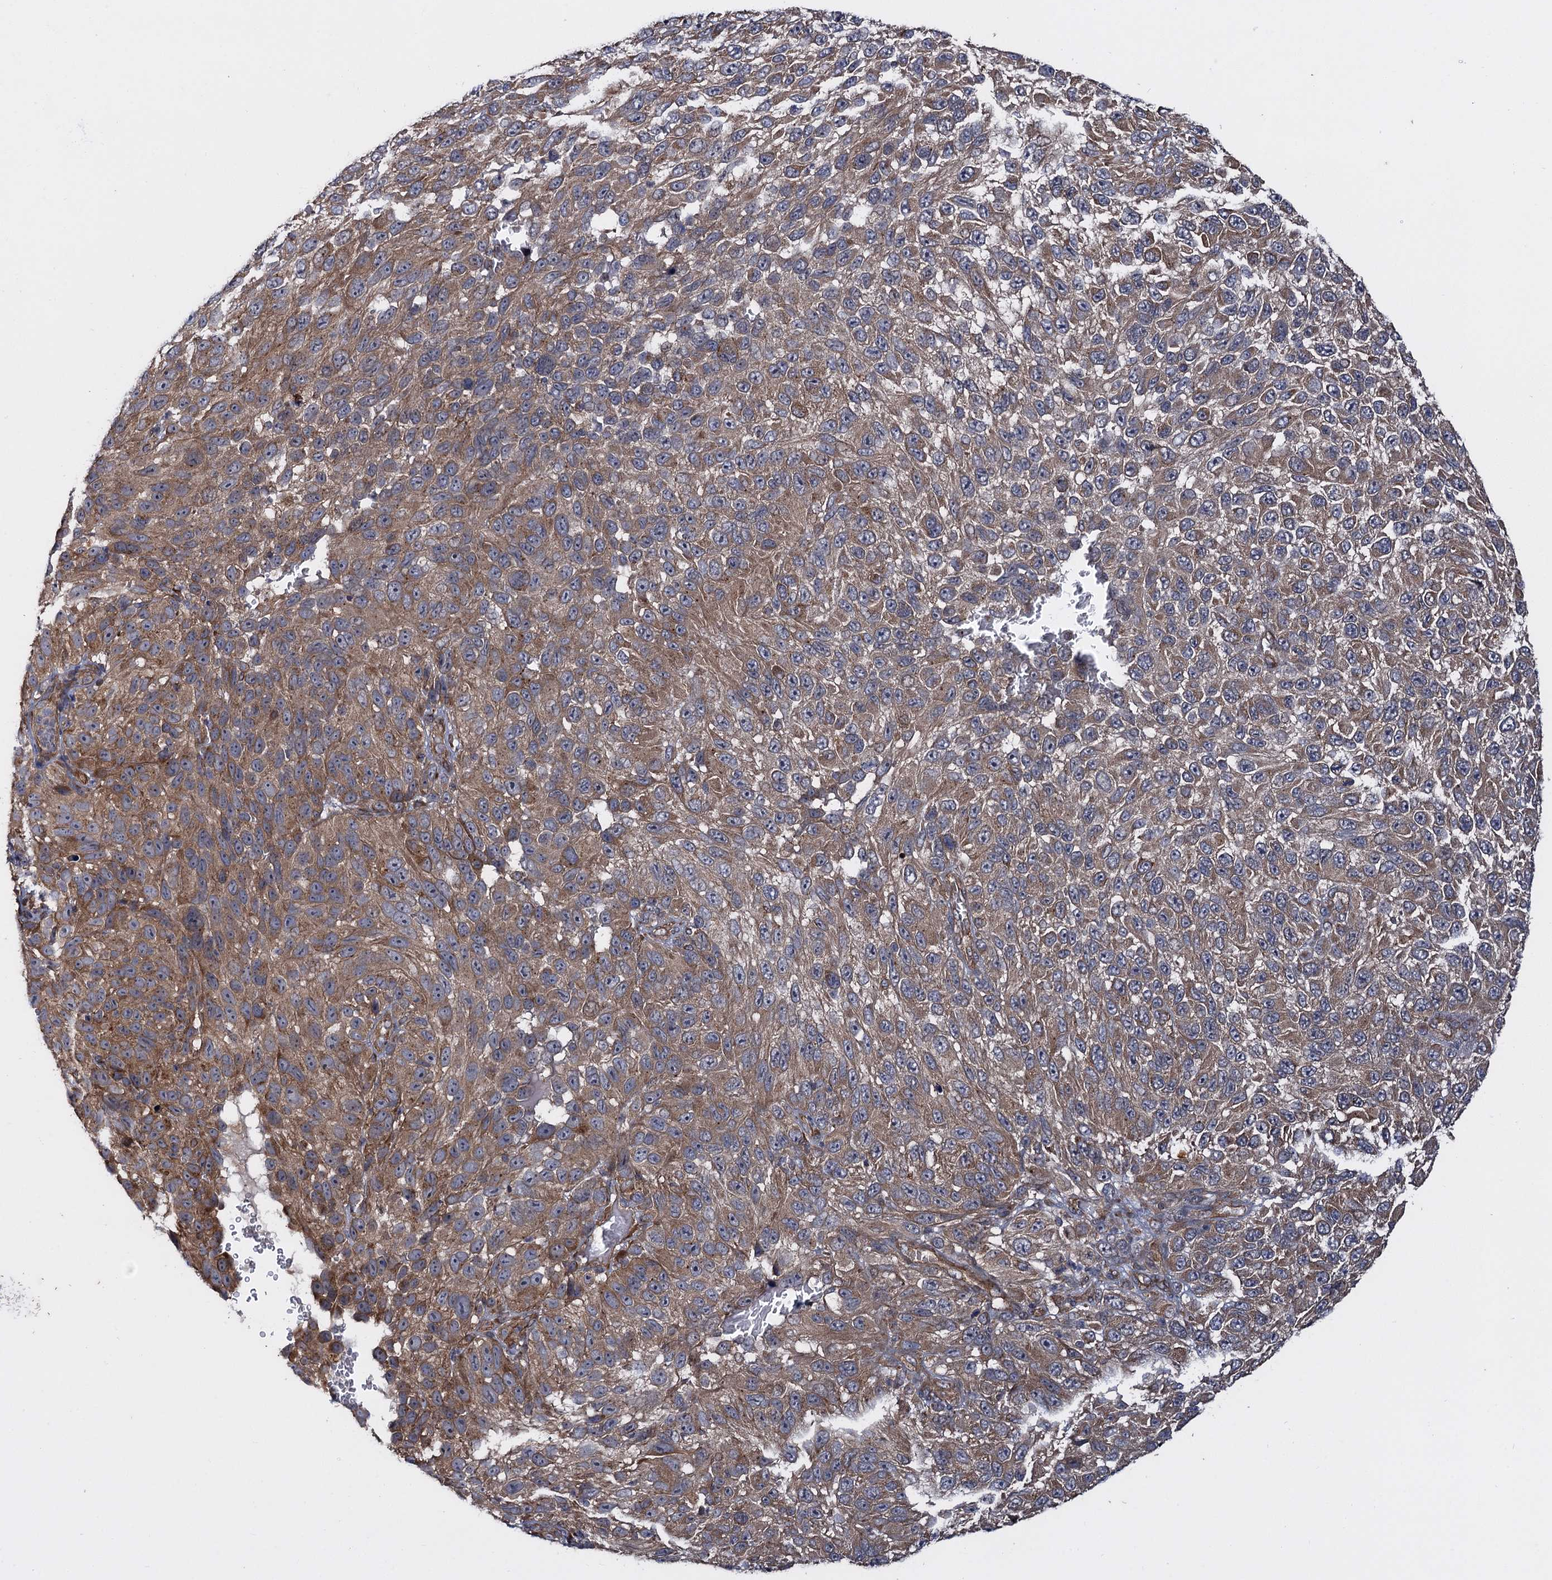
{"staining": {"intensity": "moderate", "quantity": ">75%", "location": "cytoplasmic/membranous"}, "tissue": "melanoma", "cell_type": "Tumor cells", "image_type": "cancer", "snomed": [{"axis": "morphology", "description": "Malignant melanoma, NOS"}, {"axis": "topography", "description": "Skin"}], "caption": "Tumor cells show medium levels of moderate cytoplasmic/membranous staining in about >75% of cells in malignant melanoma.", "gene": "HAUS1", "patient": {"sex": "female", "age": 96}}